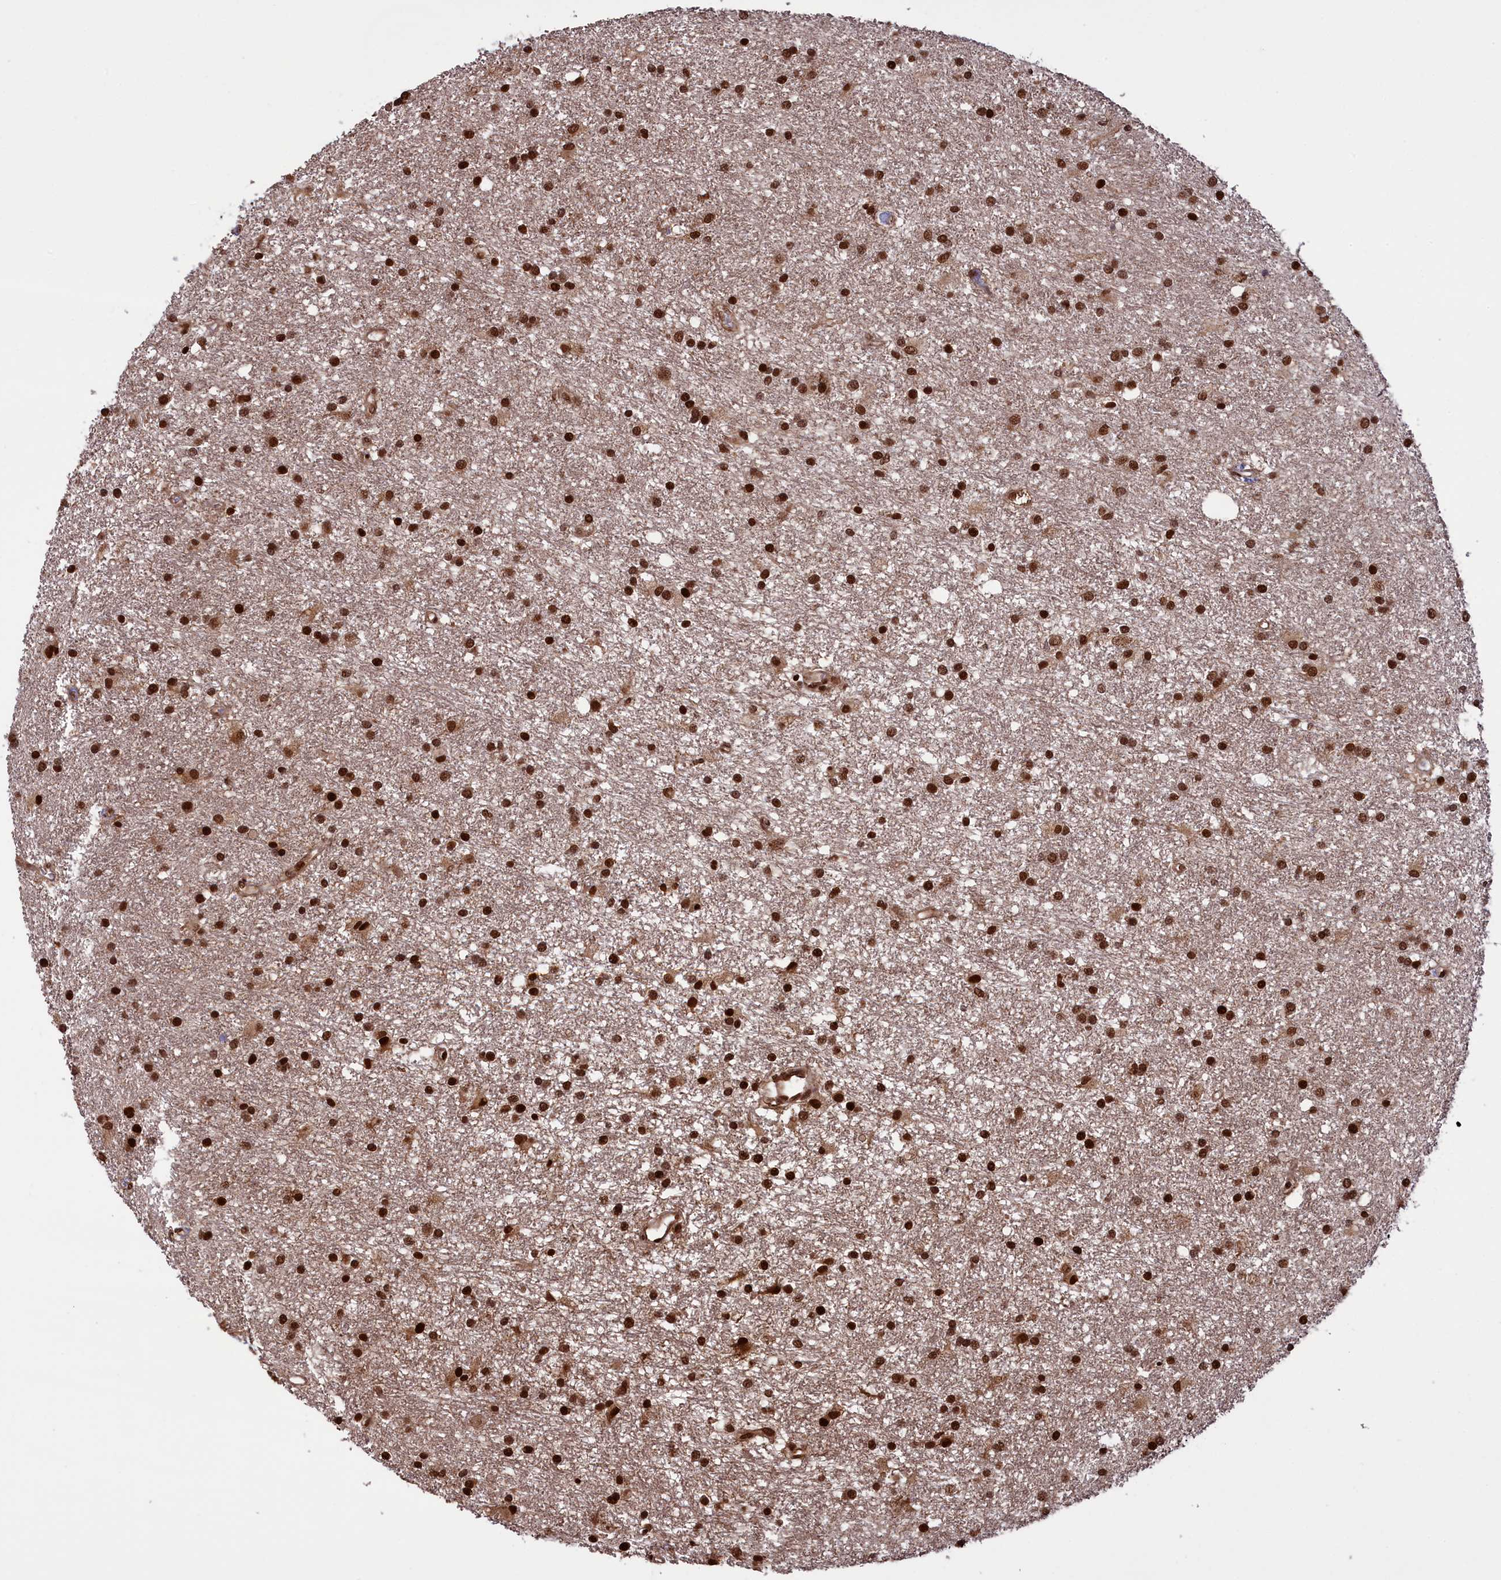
{"staining": {"intensity": "strong", "quantity": ">75%", "location": "nuclear"}, "tissue": "glioma", "cell_type": "Tumor cells", "image_type": "cancer", "snomed": [{"axis": "morphology", "description": "Glioma, malignant, High grade"}, {"axis": "topography", "description": "Brain"}], "caption": "A brown stain shows strong nuclear positivity of a protein in high-grade glioma (malignant) tumor cells.", "gene": "RELB", "patient": {"sex": "male", "age": 77}}